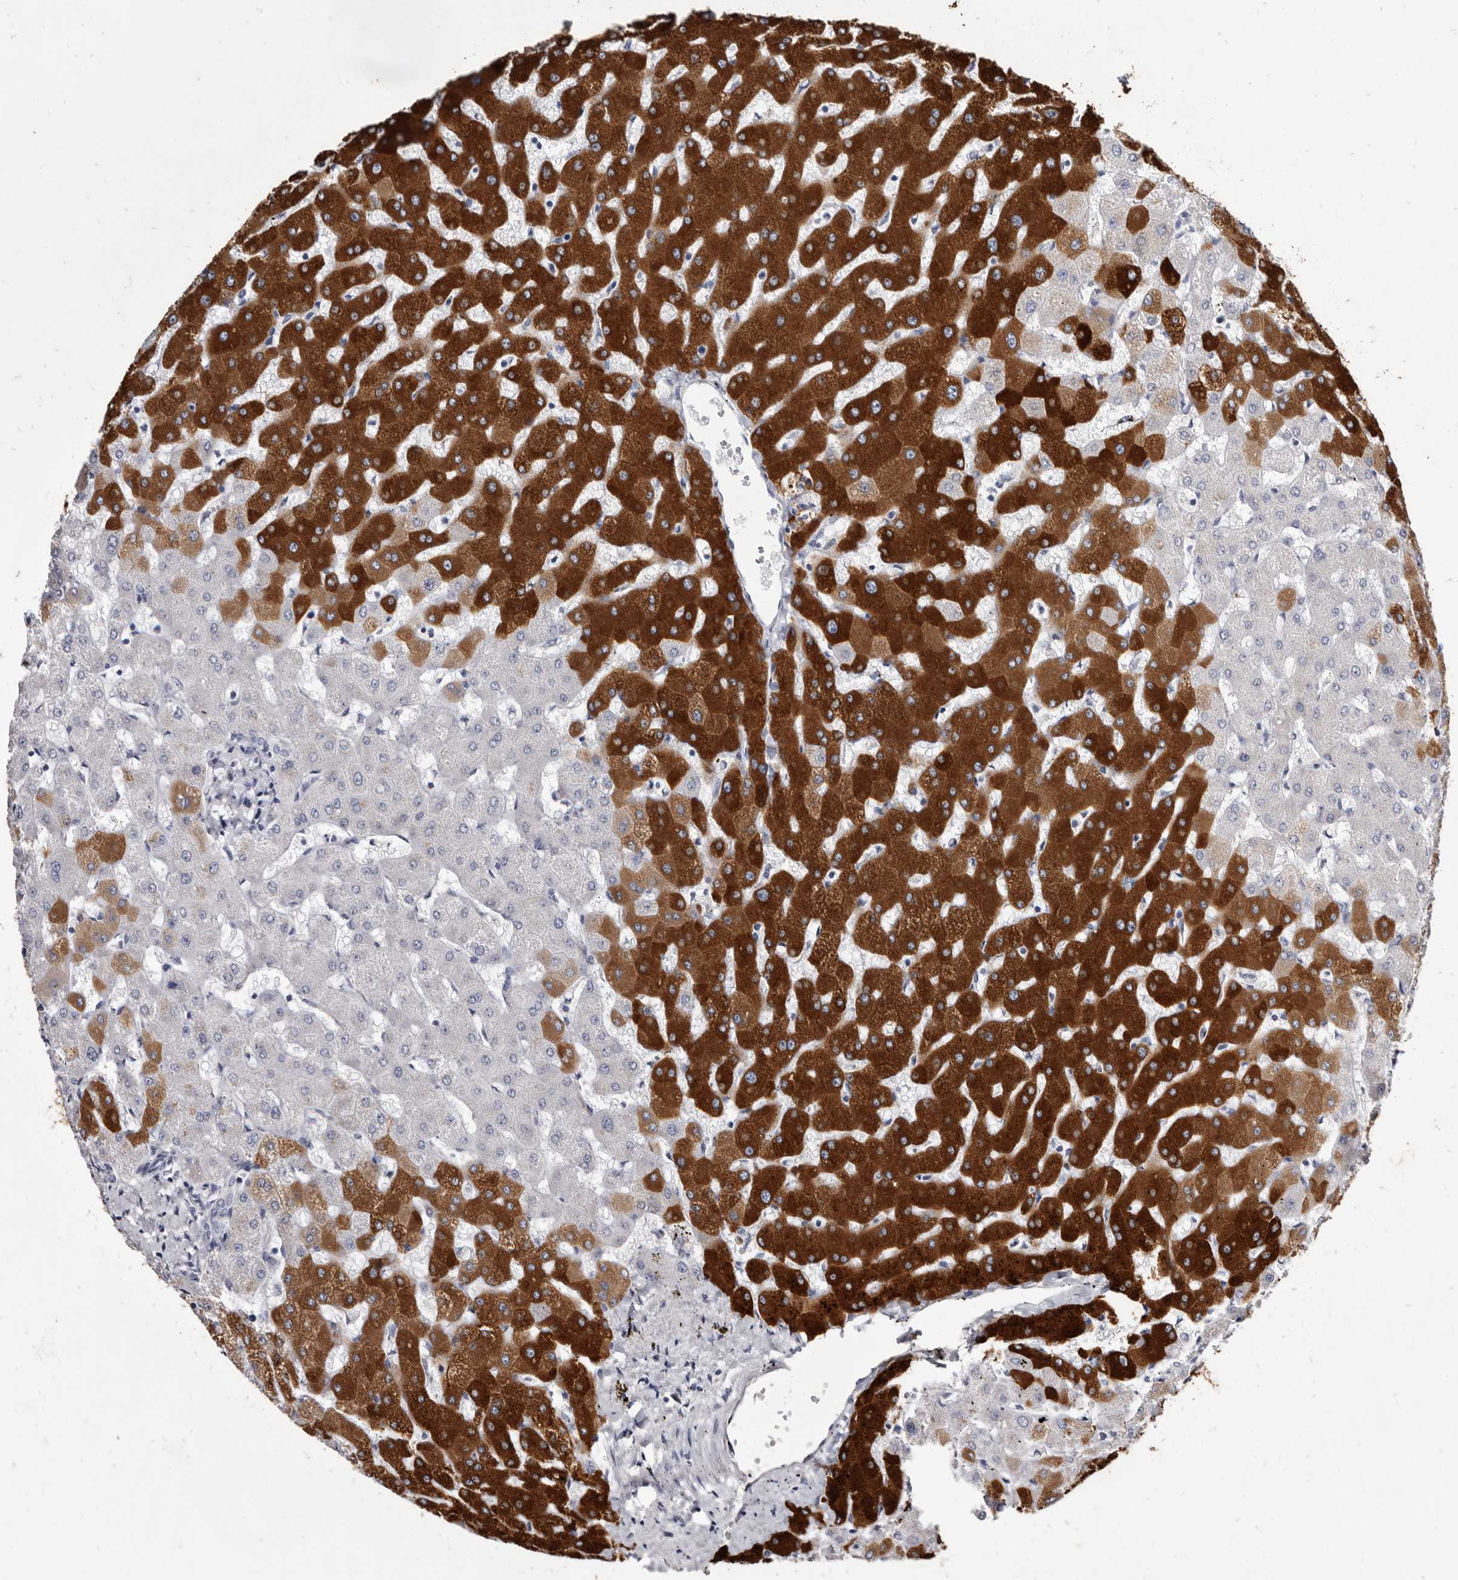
{"staining": {"intensity": "negative", "quantity": "none", "location": "none"}, "tissue": "liver", "cell_type": "Cholangiocytes", "image_type": "normal", "snomed": [{"axis": "morphology", "description": "Normal tissue, NOS"}, {"axis": "topography", "description": "Liver"}], "caption": "Immunohistochemistry (IHC) image of unremarkable human liver stained for a protein (brown), which shows no staining in cholangiocytes.", "gene": "CYP2E1", "patient": {"sex": "female", "age": 63}}